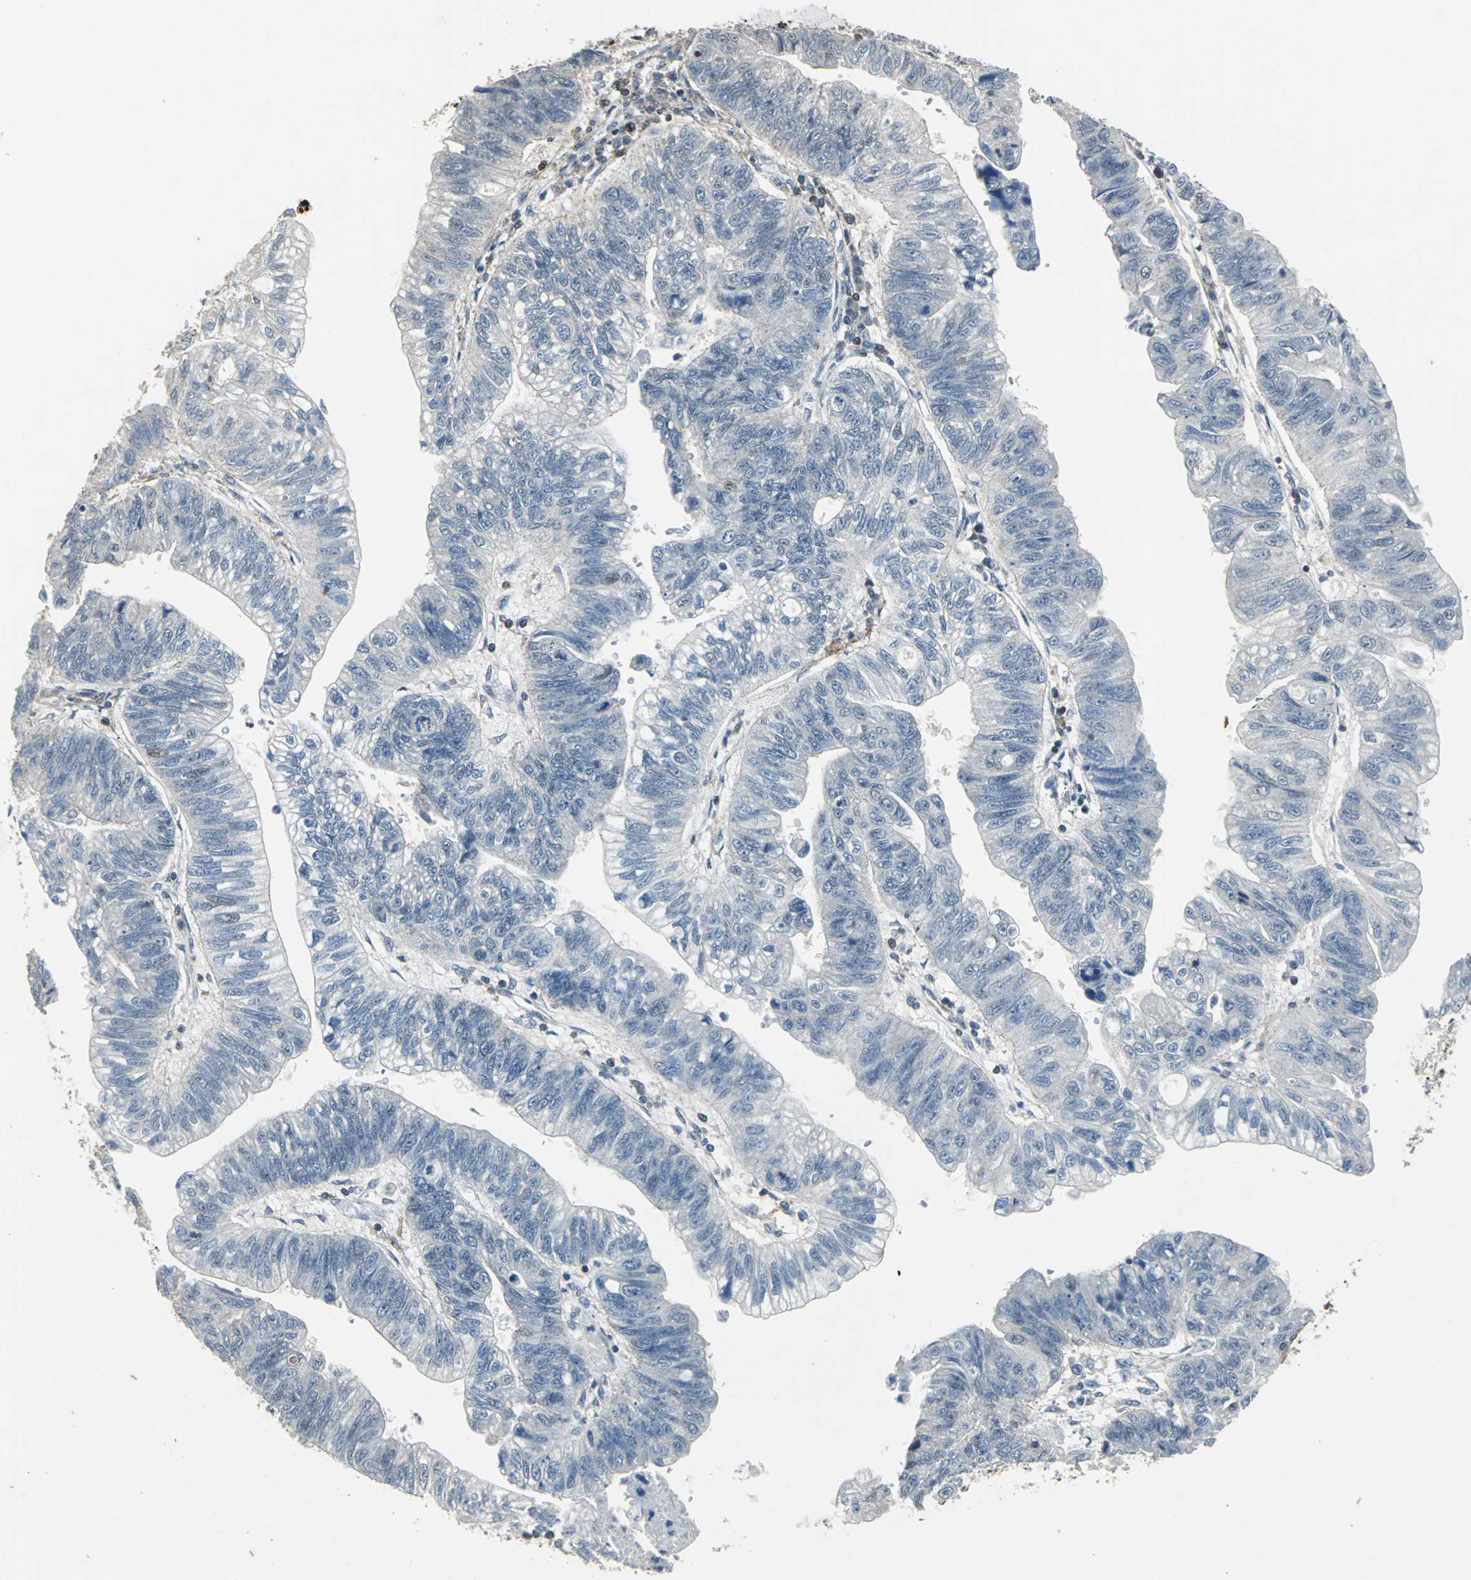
{"staining": {"intensity": "negative", "quantity": "none", "location": "none"}, "tissue": "stomach cancer", "cell_type": "Tumor cells", "image_type": "cancer", "snomed": [{"axis": "morphology", "description": "Adenocarcinoma, NOS"}, {"axis": "topography", "description": "Stomach"}], "caption": "A high-resolution histopathology image shows immunohistochemistry staining of stomach cancer (adenocarcinoma), which displays no significant staining in tumor cells.", "gene": "DNAJB4", "patient": {"sex": "male", "age": 59}}